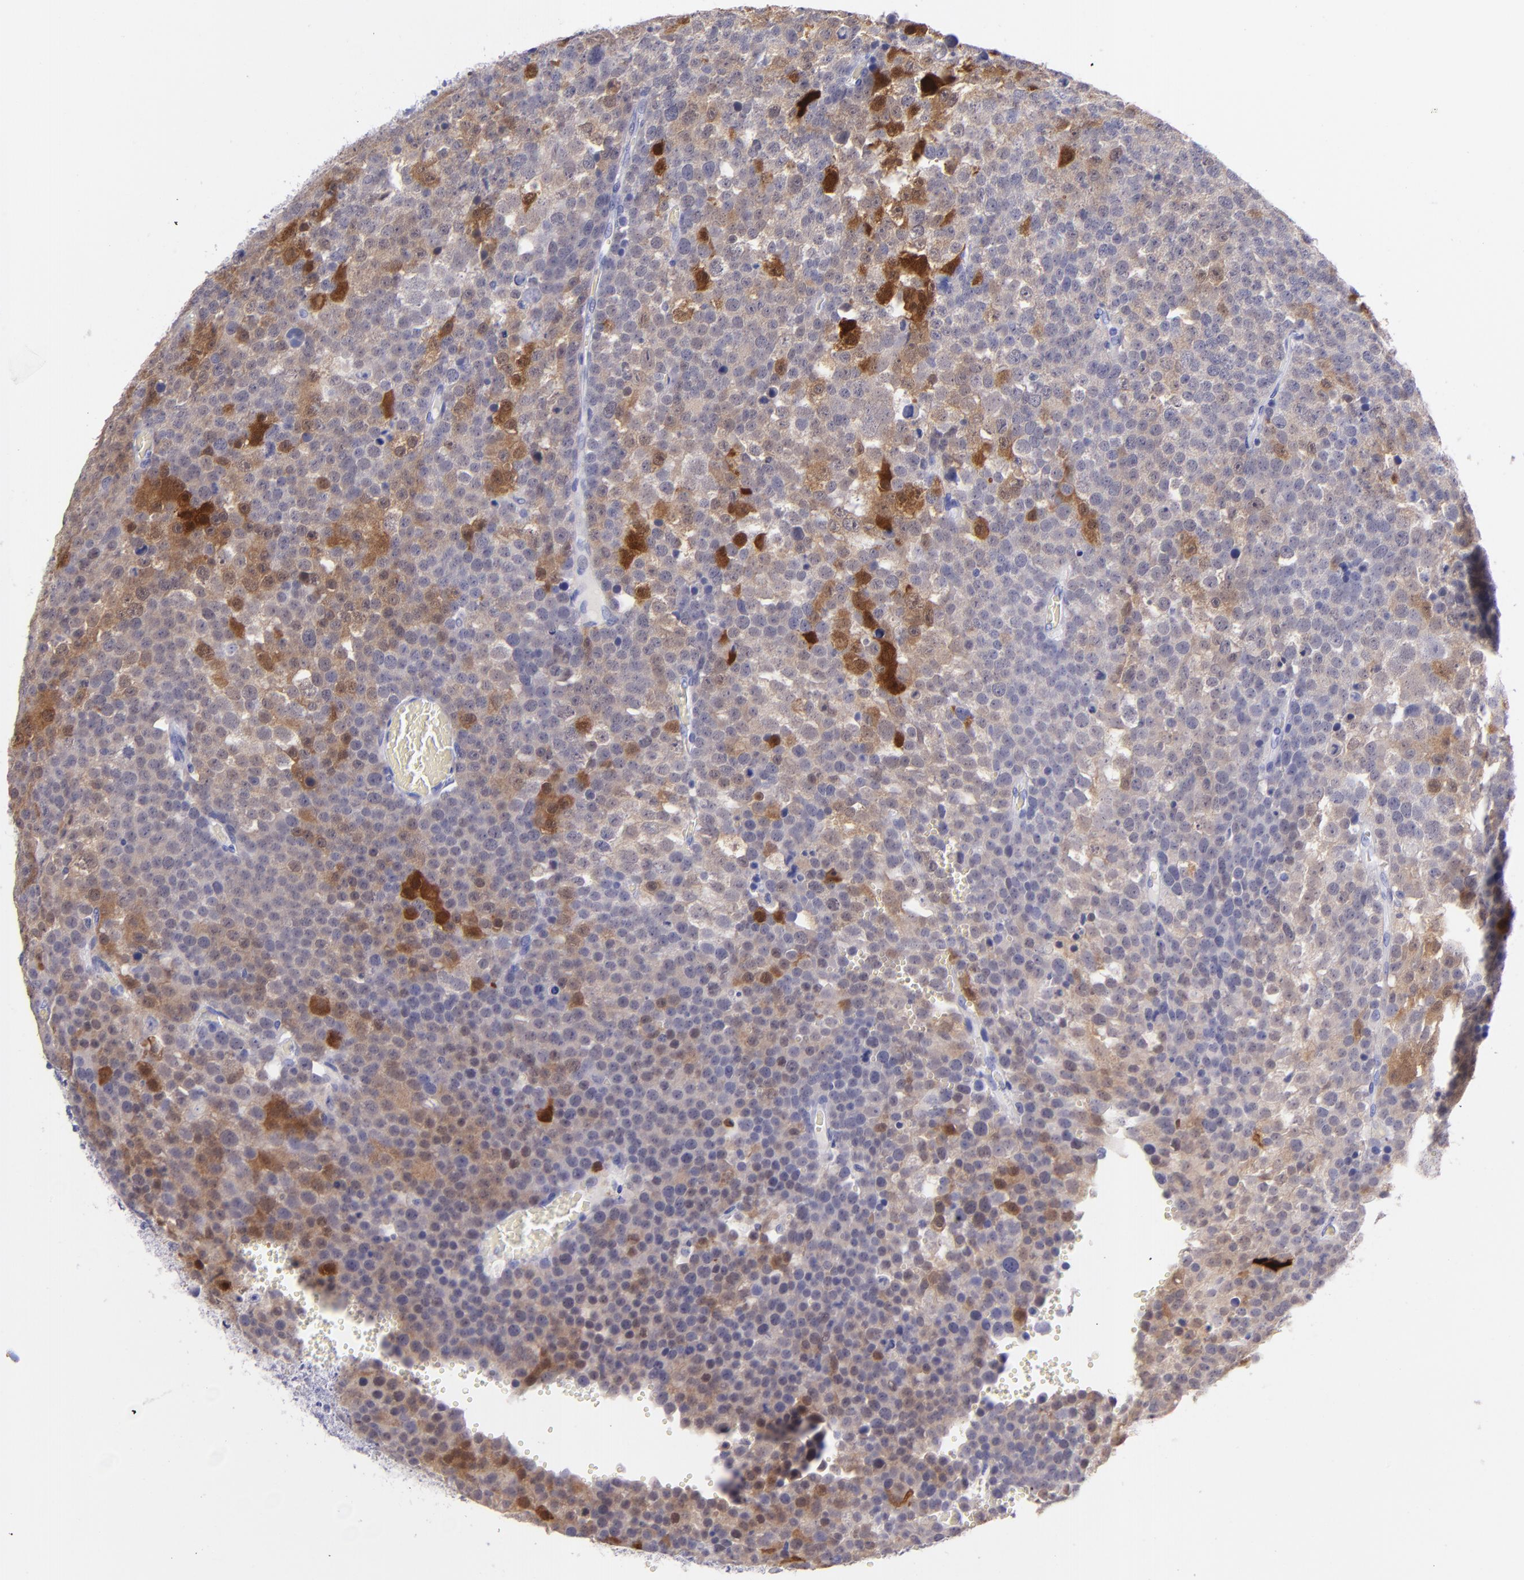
{"staining": {"intensity": "moderate", "quantity": "25%-75%", "location": "cytoplasmic/membranous"}, "tissue": "testis cancer", "cell_type": "Tumor cells", "image_type": "cancer", "snomed": [{"axis": "morphology", "description": "Seminoma, NOS"}, {"axis": "topography", "description": "Testis"}], "caption": "Tumor cells show moderate cytoplasmic/membranous staining in approximately 25%-75% of cells in testis cancer (seminoma).", "gene": "UCHL1", "patient": {"sex": "male", "age": 71}}